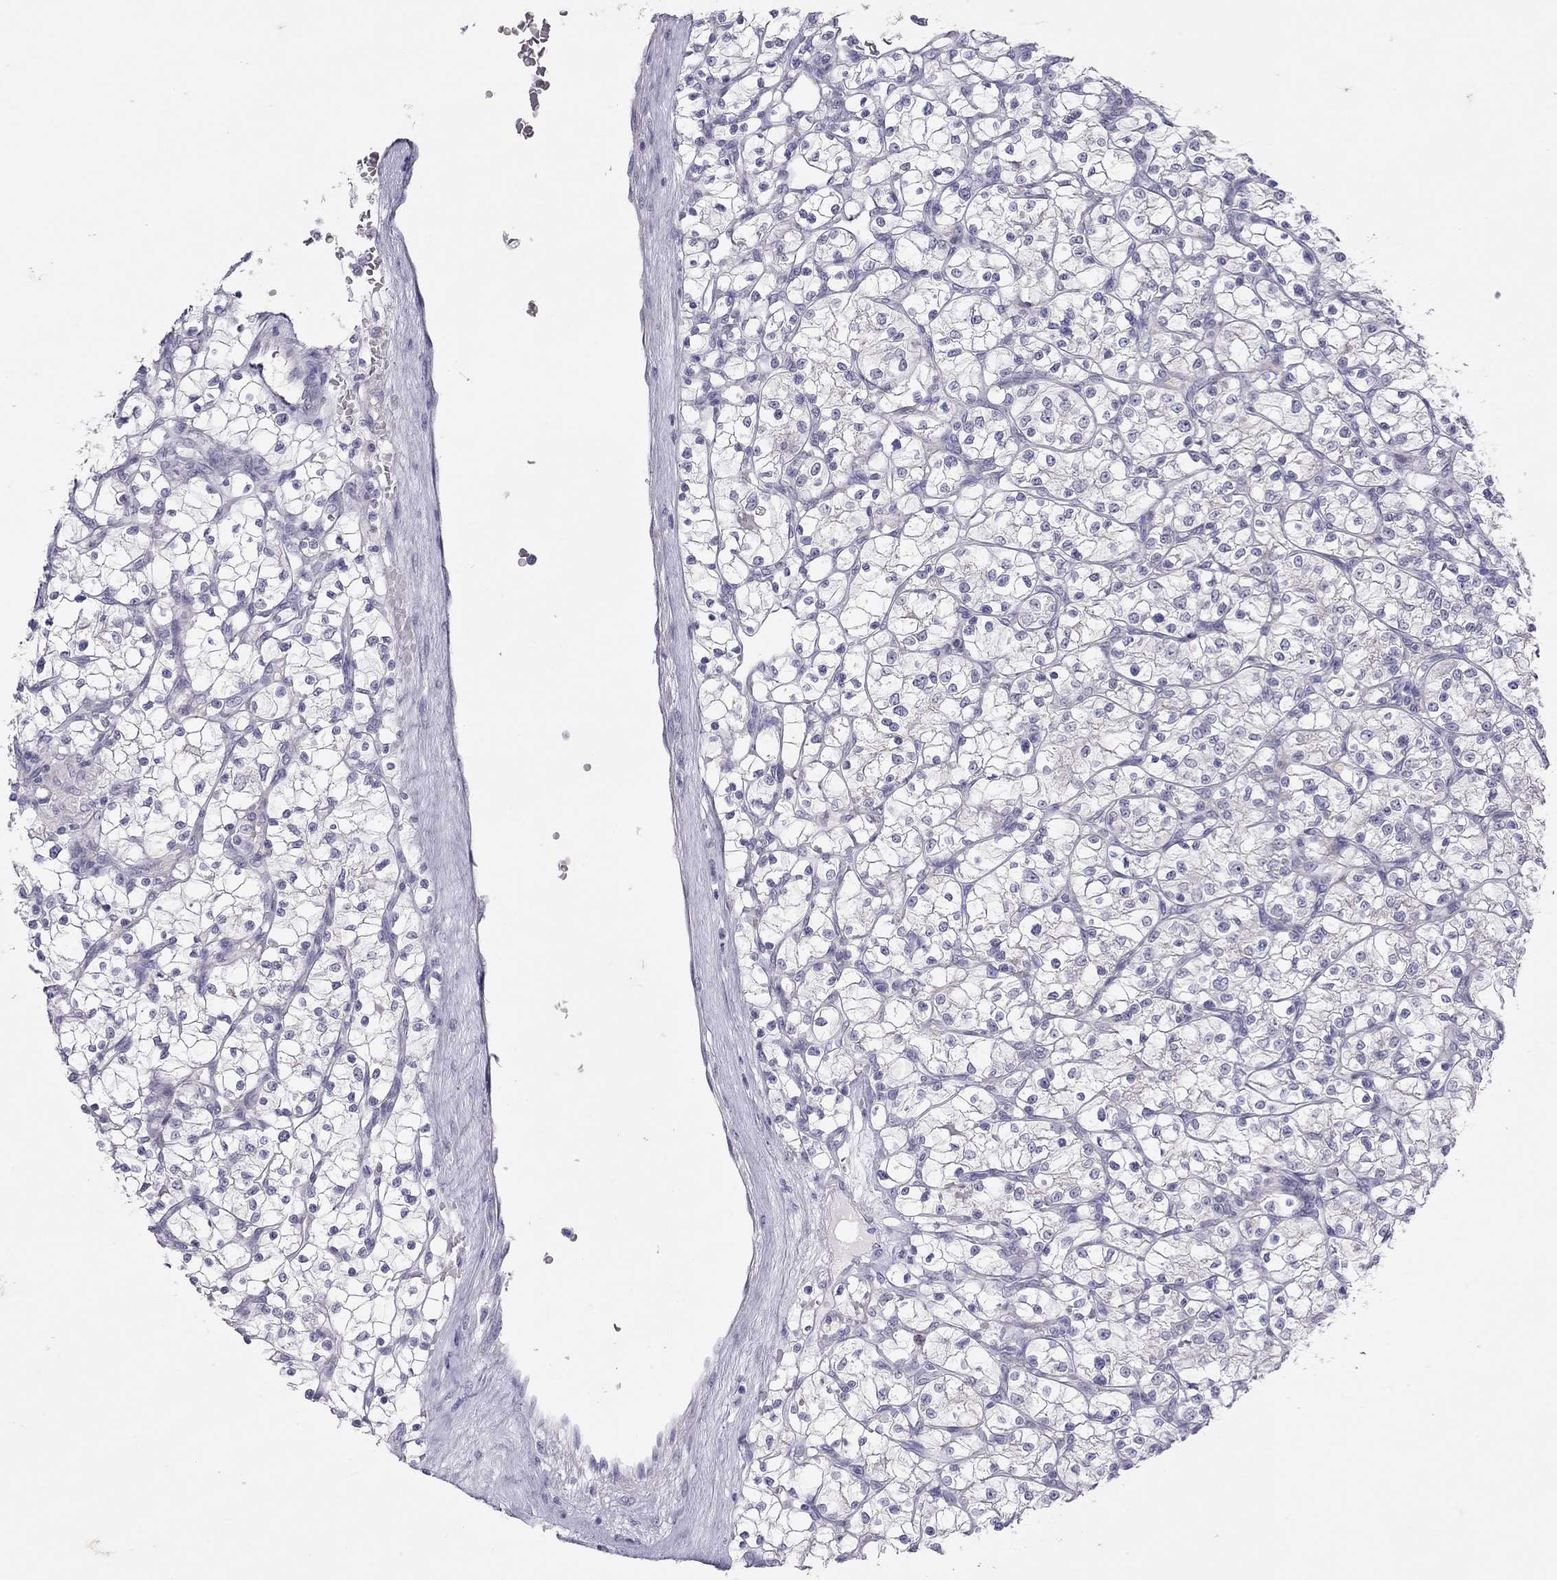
{"staining": {"intensity": "negative", "quantity": "none", "location": "none"}, "tissue": "renal cancer", "cell_type": "Tumor cells", "image_type": "cancer", "snomed": [{"axis": "morphology", "description": "Adenocarcinoma, NOS"}, {"axis": "topography", "description": "Kidney"}], "caption": "A histopathology image of human adenocarcinoma (renal) is negative for staining in tumor cells.", "gene": "SLAMF1", "patient": {"sex": "female", "age": 64}}